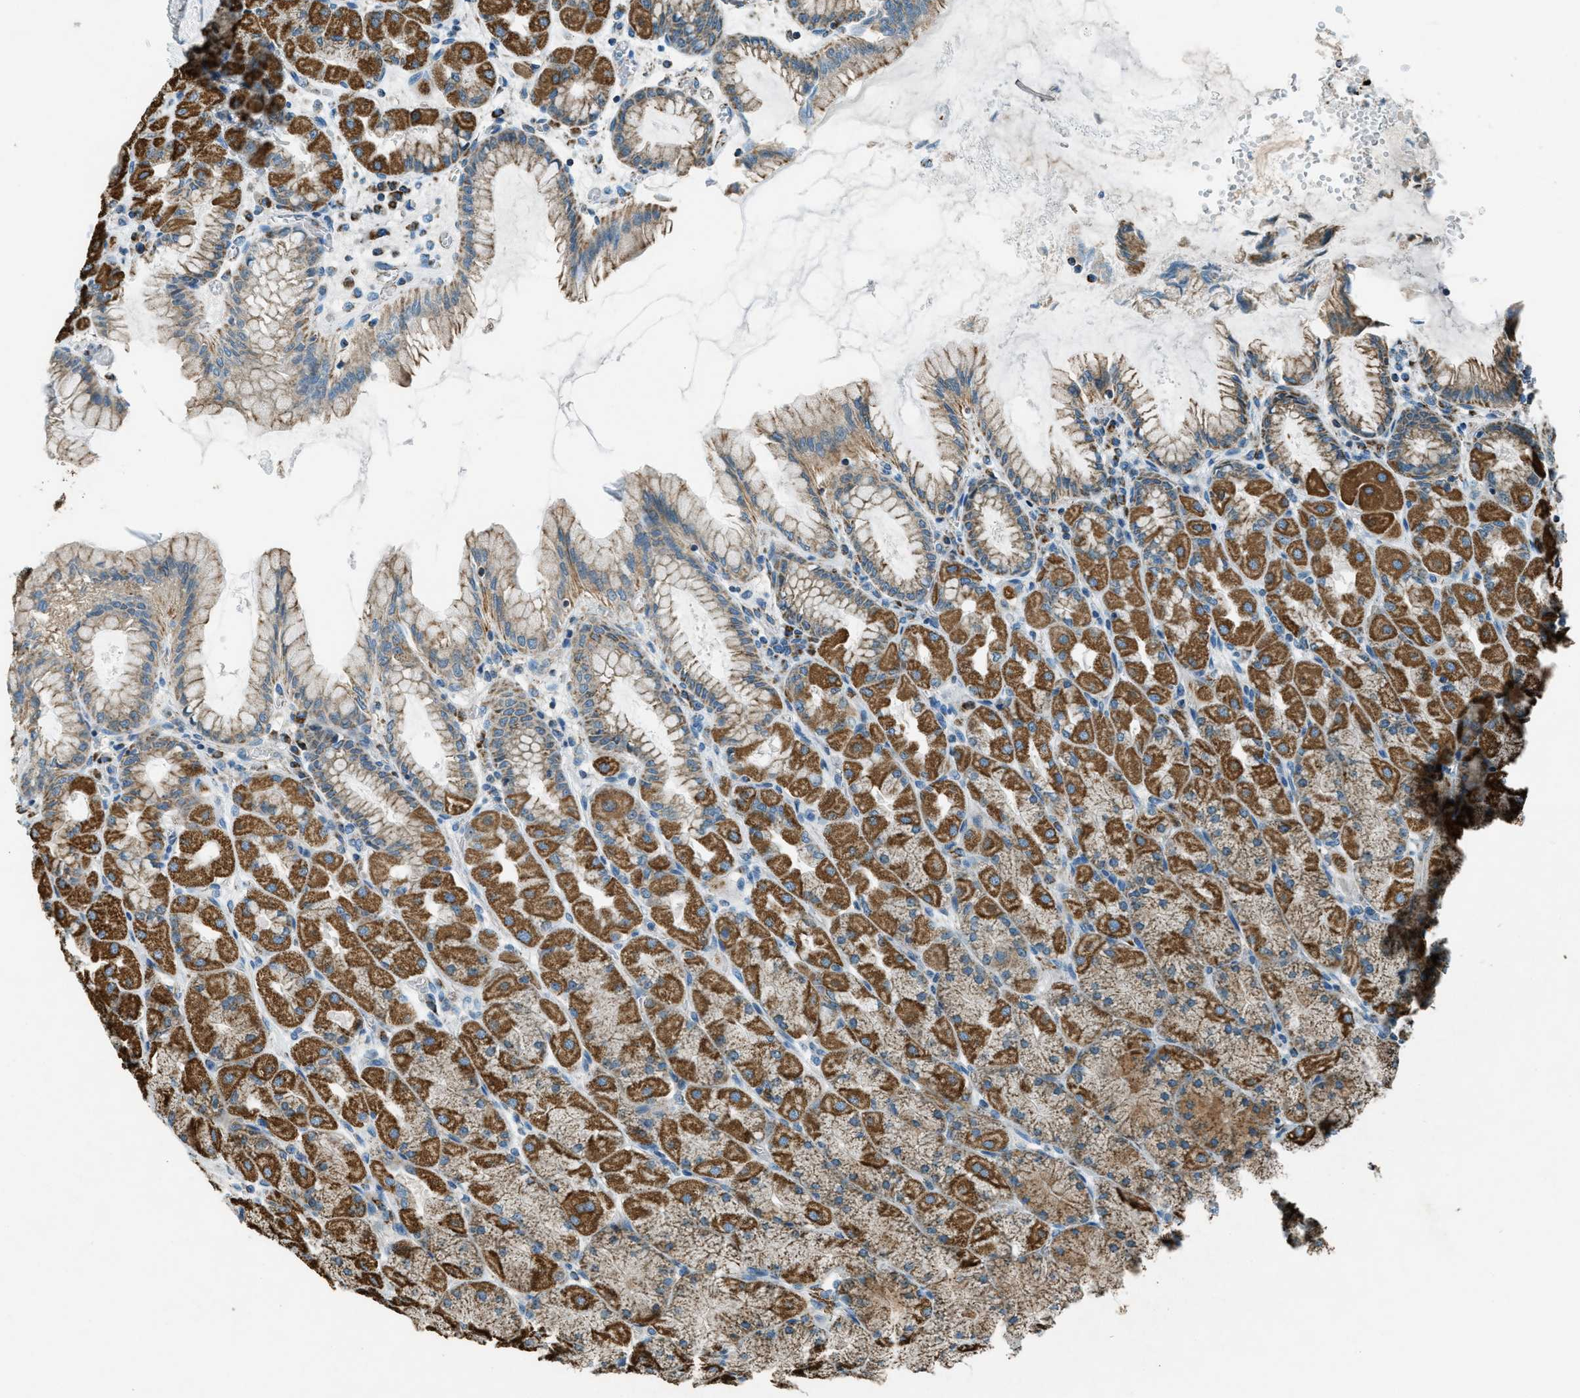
{"staining": {"intensity": "strong", "quantity": ">75%", "location": "cytoplasmic/membranous"}, "tissue": "stomach", "cell_type": "Glandular cells", "image_type": "normal", "snomed": [{"axis": "morphology", "description": "Normal tissue, NOS"}, {"axis": "topography", "description": "Stomach, upper"}], "caption": "Protein expression analysis of unremarkable stomach reveals strong cytoplasmic/membranous staining in about >75% of glandular cells.", "gene": "CHST15", "patient": {"sex": "female", "age": 56}}